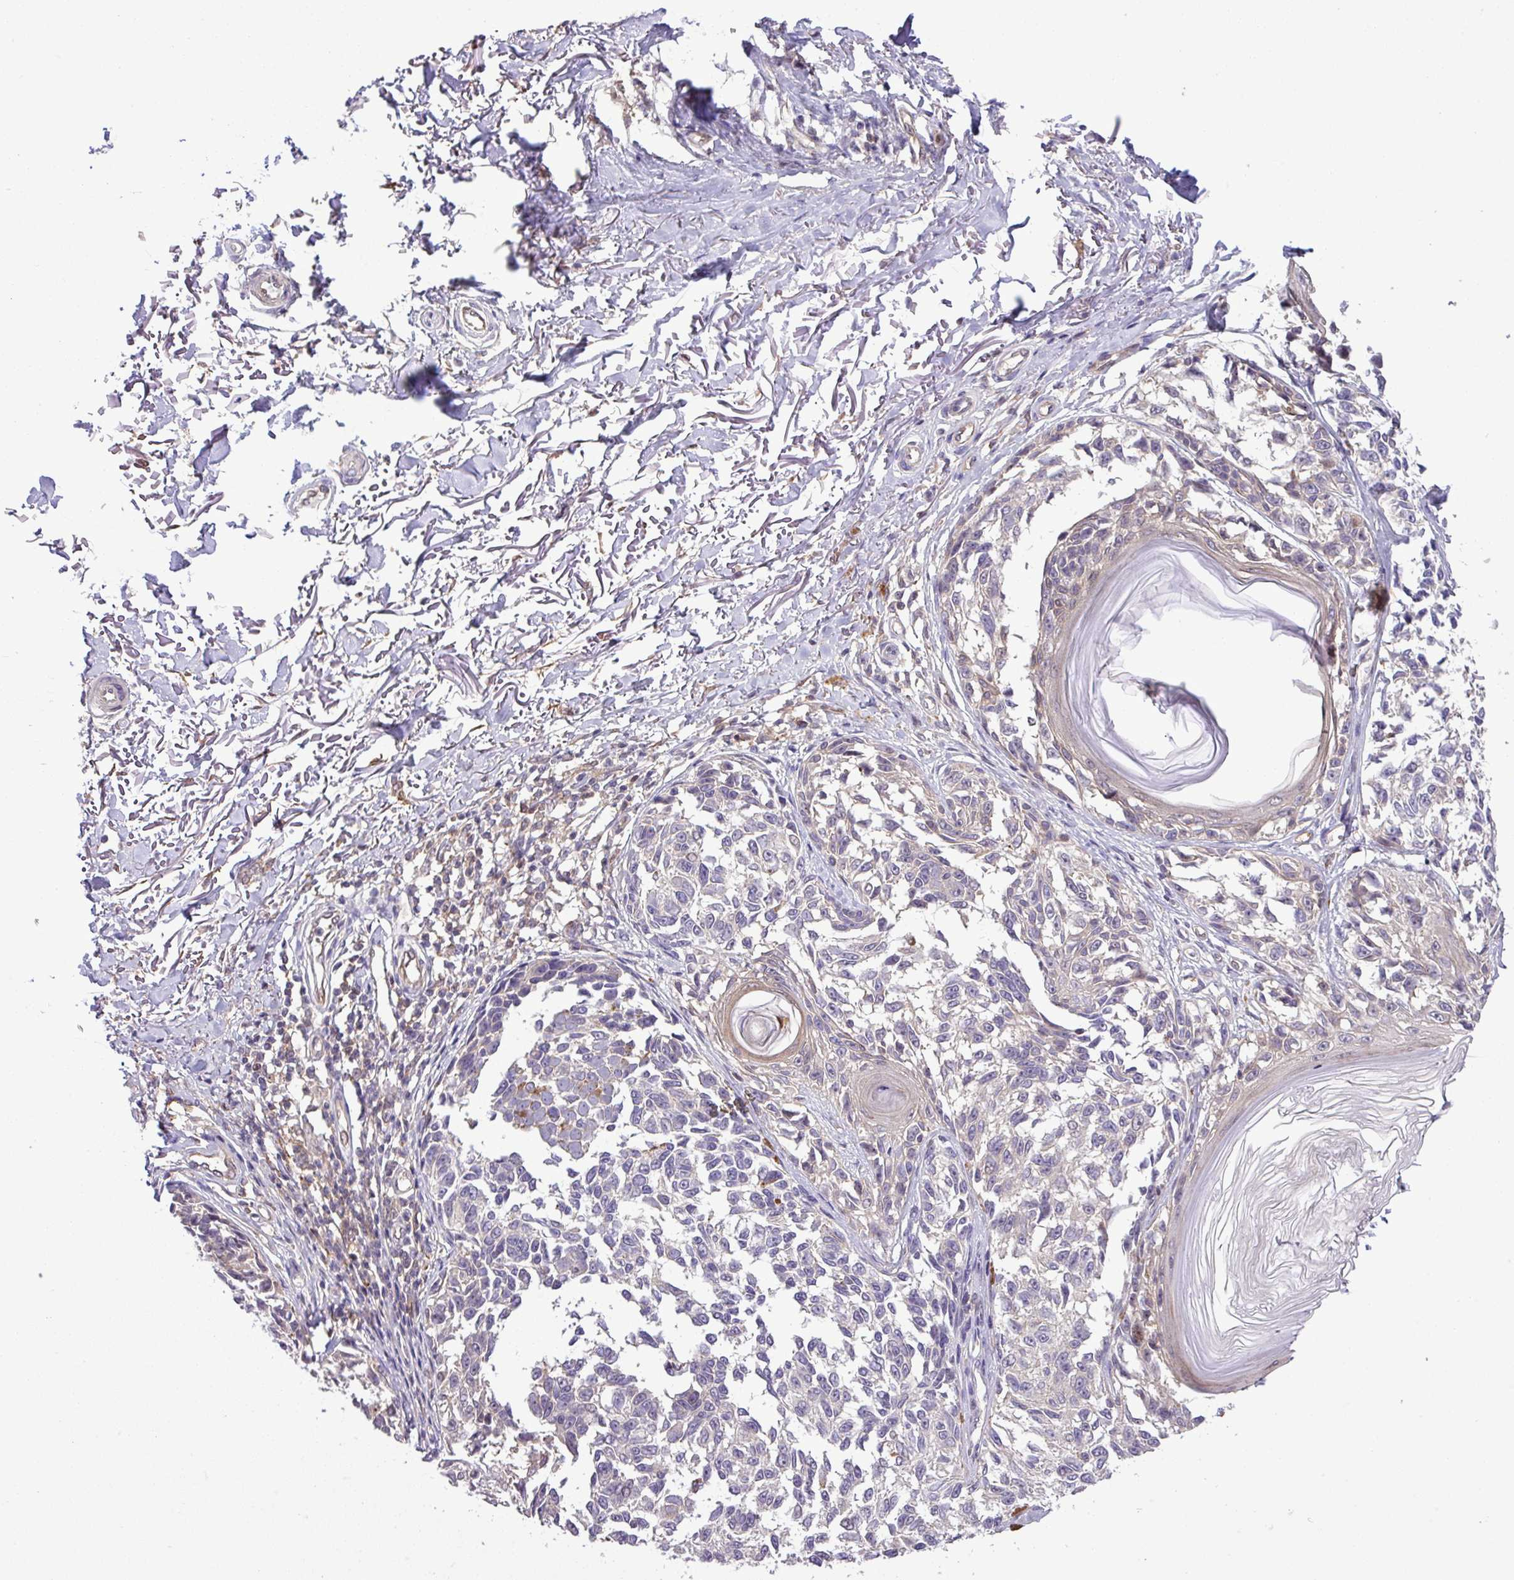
{"staining": {"intensity": "negative", "quantity": "none", "location": "none"}, "tissue": "melanoma", "cell_type": "Tumor cells", "image_type": "cancer", "snomed": [{"axis": "morphology", "description": "Malignant melanoma, NOS"}, {"axis": "topography", "description": "Skin"}], "caption": "A high-resolution histopathology image shows immunohistochemistry staining of melanoma, which demonstrates no significant positivity in tumor cells. The staining is performed using DAB brown chromogen with nuclei counter-stained in using hematoxylin.", "gene": "CARHSP1", "patient": {"sex": "male", "age": 73}}